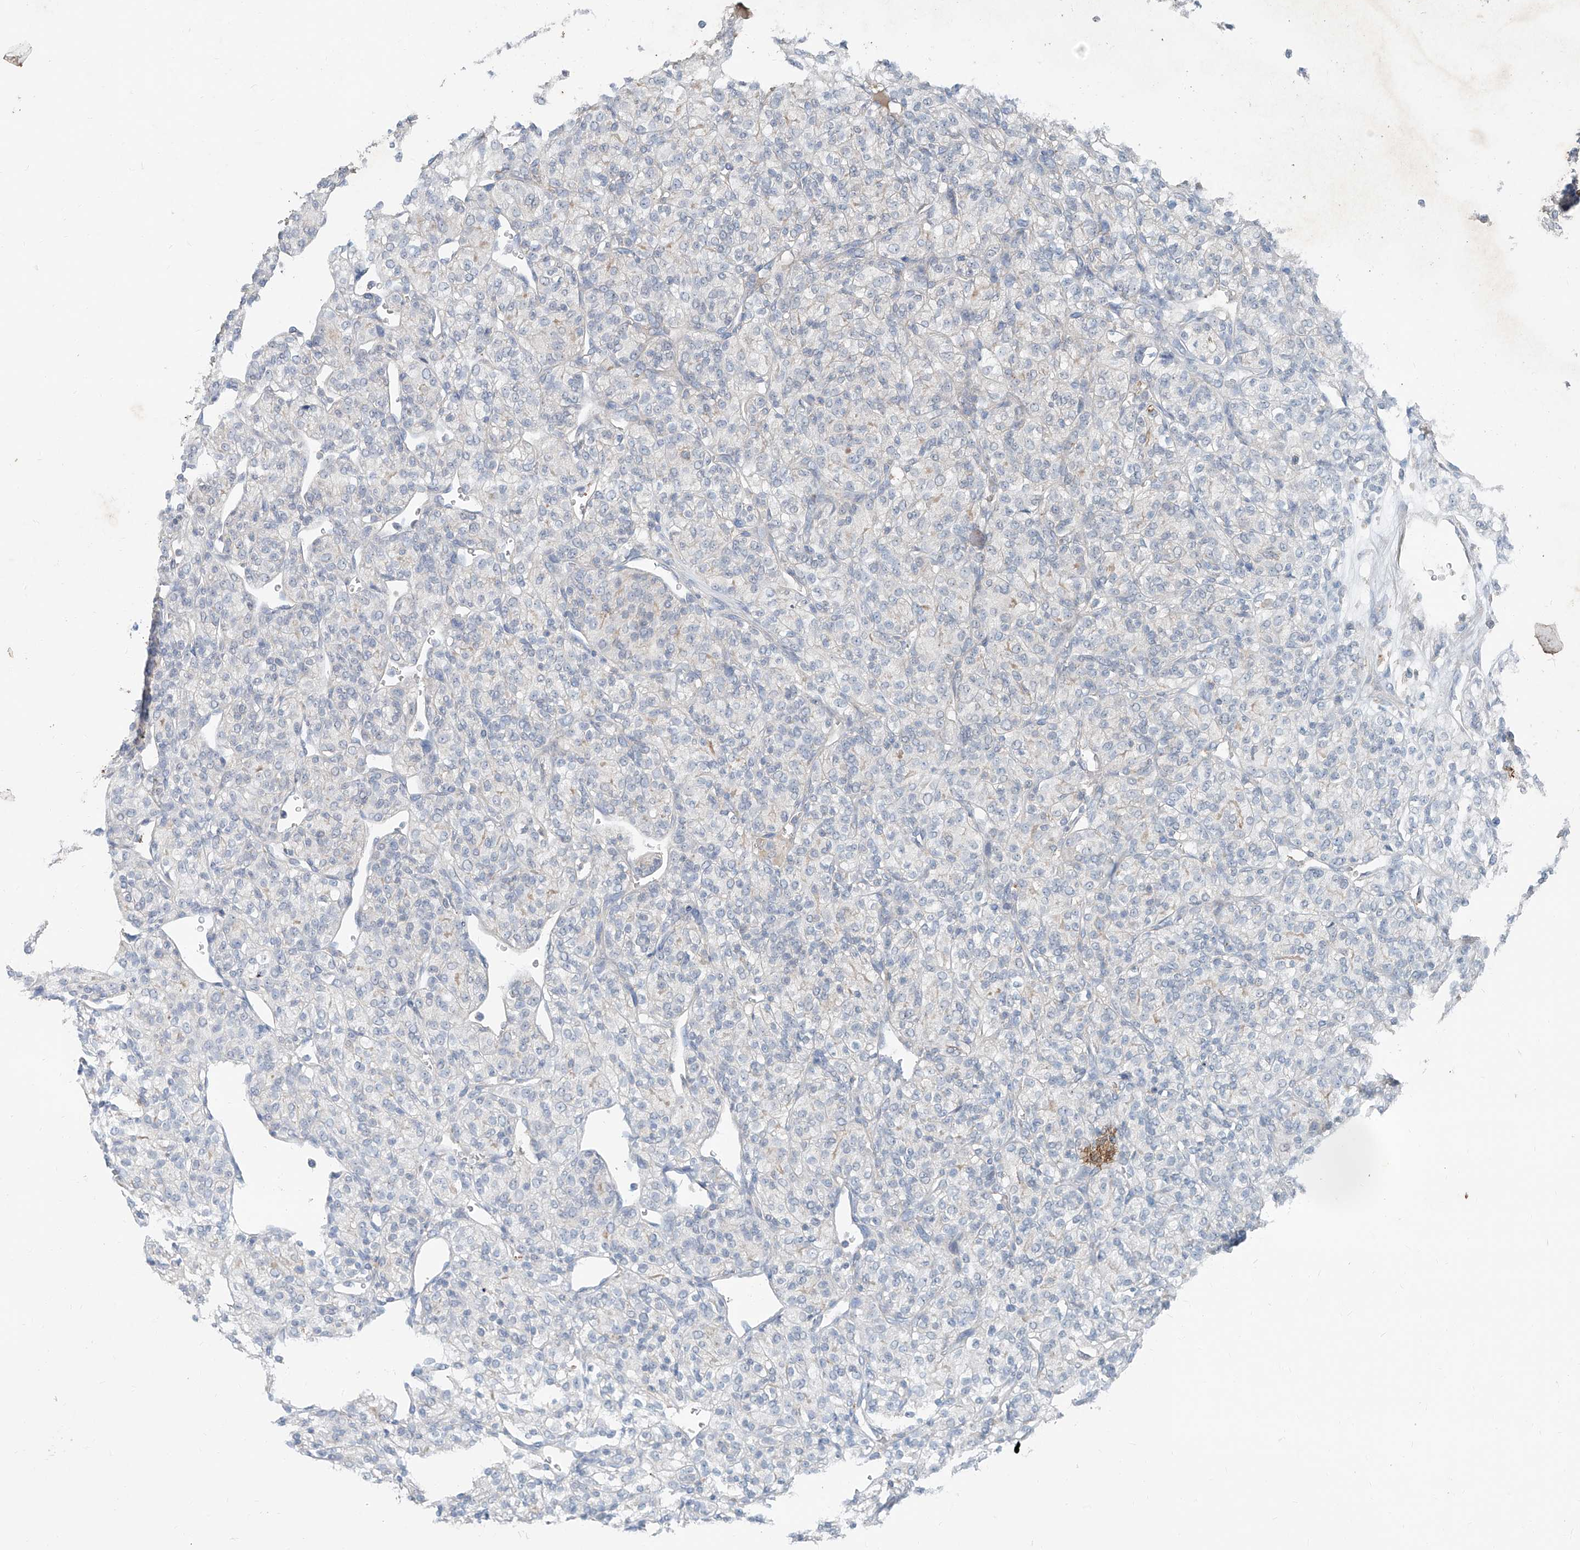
{"staining": {"intensity": "negative", "quantity": "none", "location": "none"}, "tissue": "renal cancer", "cell_type": "Tumor cells", "image_type": "cancer", "snomed": [{"axis": "morphology", "description": "Adenocarcinoma, NOS"}, {"axis": "topography", "description": "Kidney"}], "caption": "An image of human renal cancer (adenocarcinoma) is negative for staining in tumor cells.", "gene": "ANKRD34A", "patient": {"sex": "male", "age": 77}}